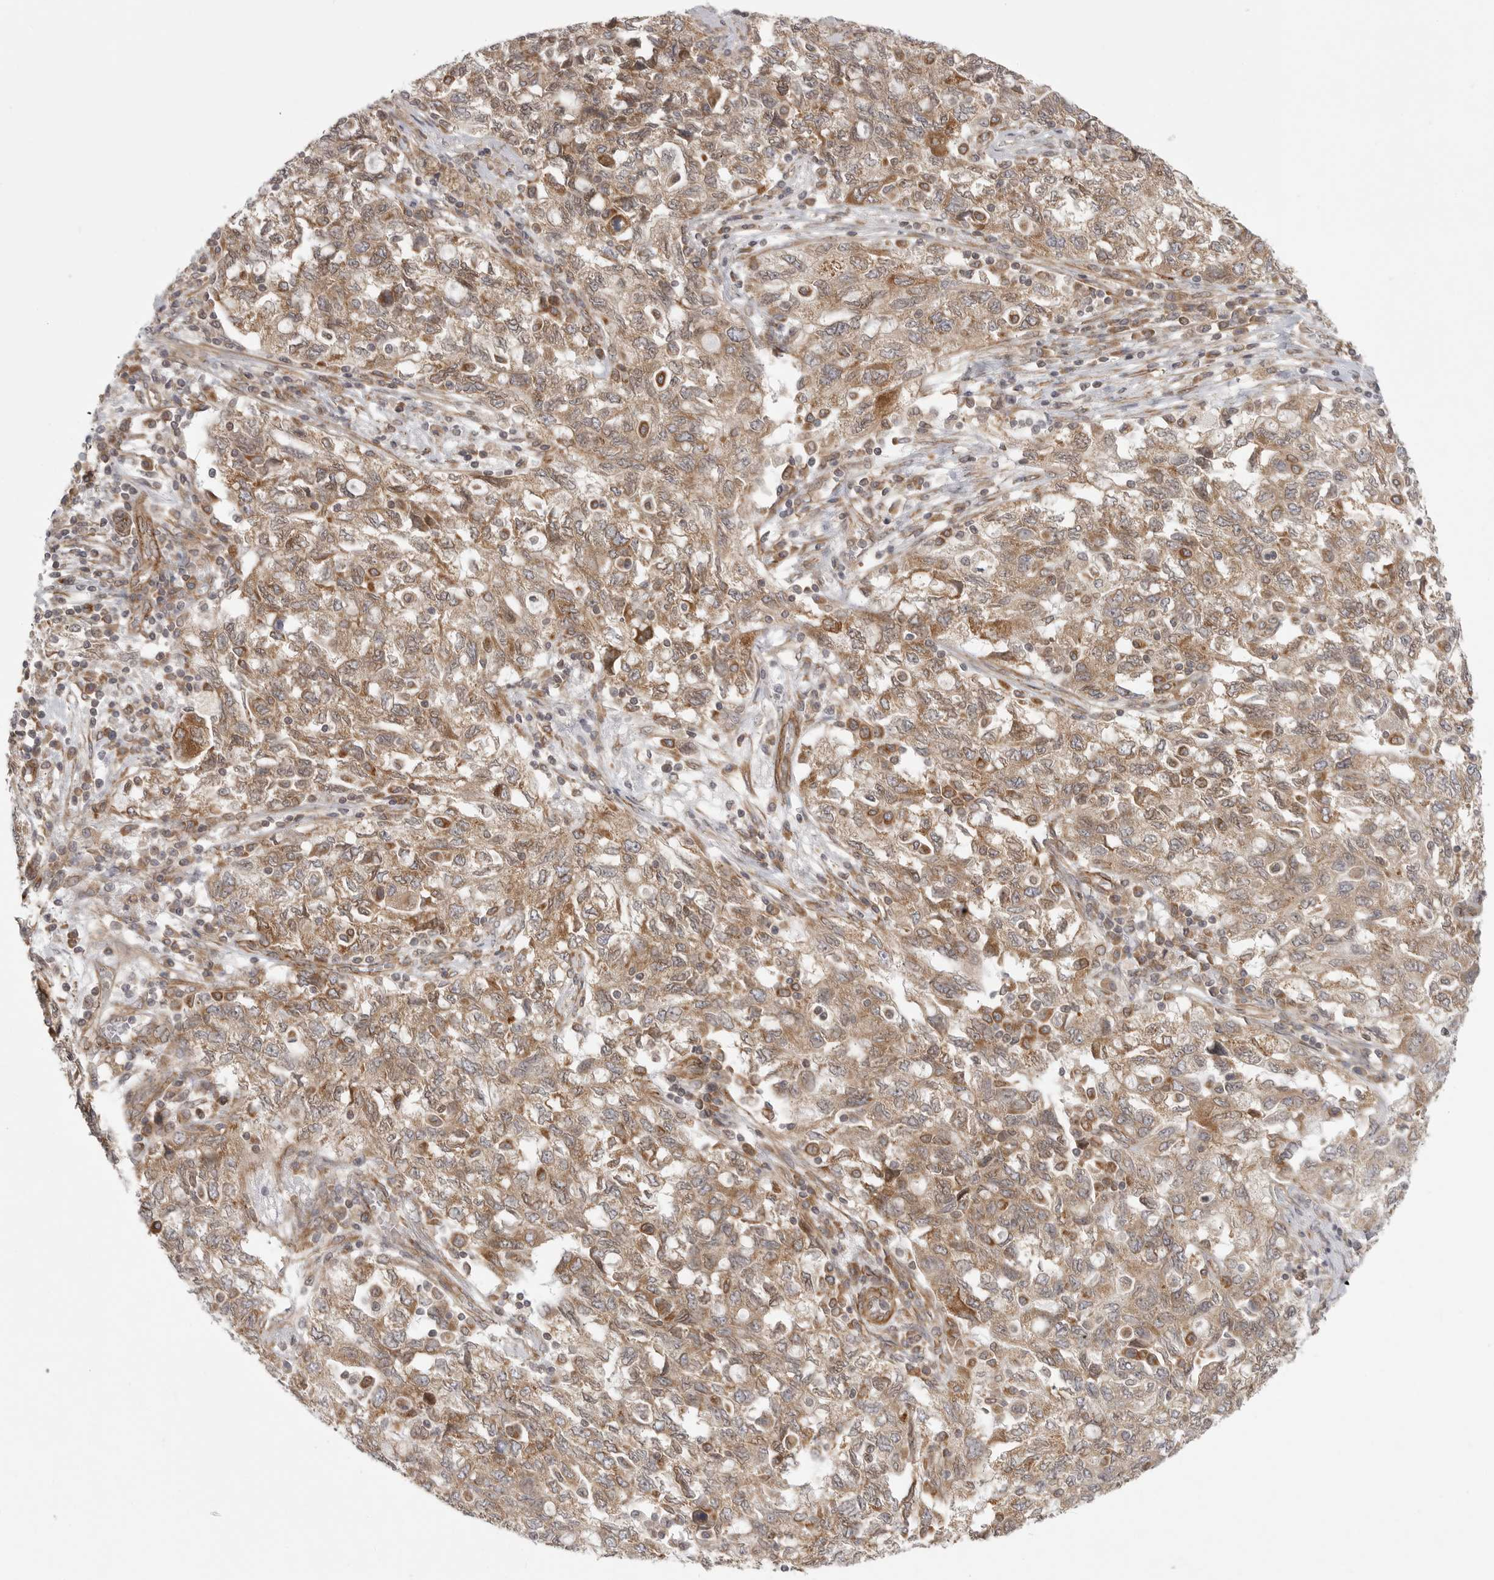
{"staining": {"intensity": "moderate", "quantity": ">75%", "location": "cytoplasmic/membranous"}, "tissue": "ovarian cancer", "cell_type": "Tumor cells", "image_type": "cancer", "snomed": [{"axis": "morphology", "description": "Carcinoma, NOS"}, {"axis": "morphology", "description": "Cystadenocarcinoma, serous, NOS"}, {"axis": "topography", "description": "Ovary"}], "caption": "Brown immunohistochemical staining in ovarian cancer exhibits moderate cytoplasmic/membranous positivity in about >75% of tumor cells.", "gene": "CERS2", "patient": {"sex": "female", "age": 69}}